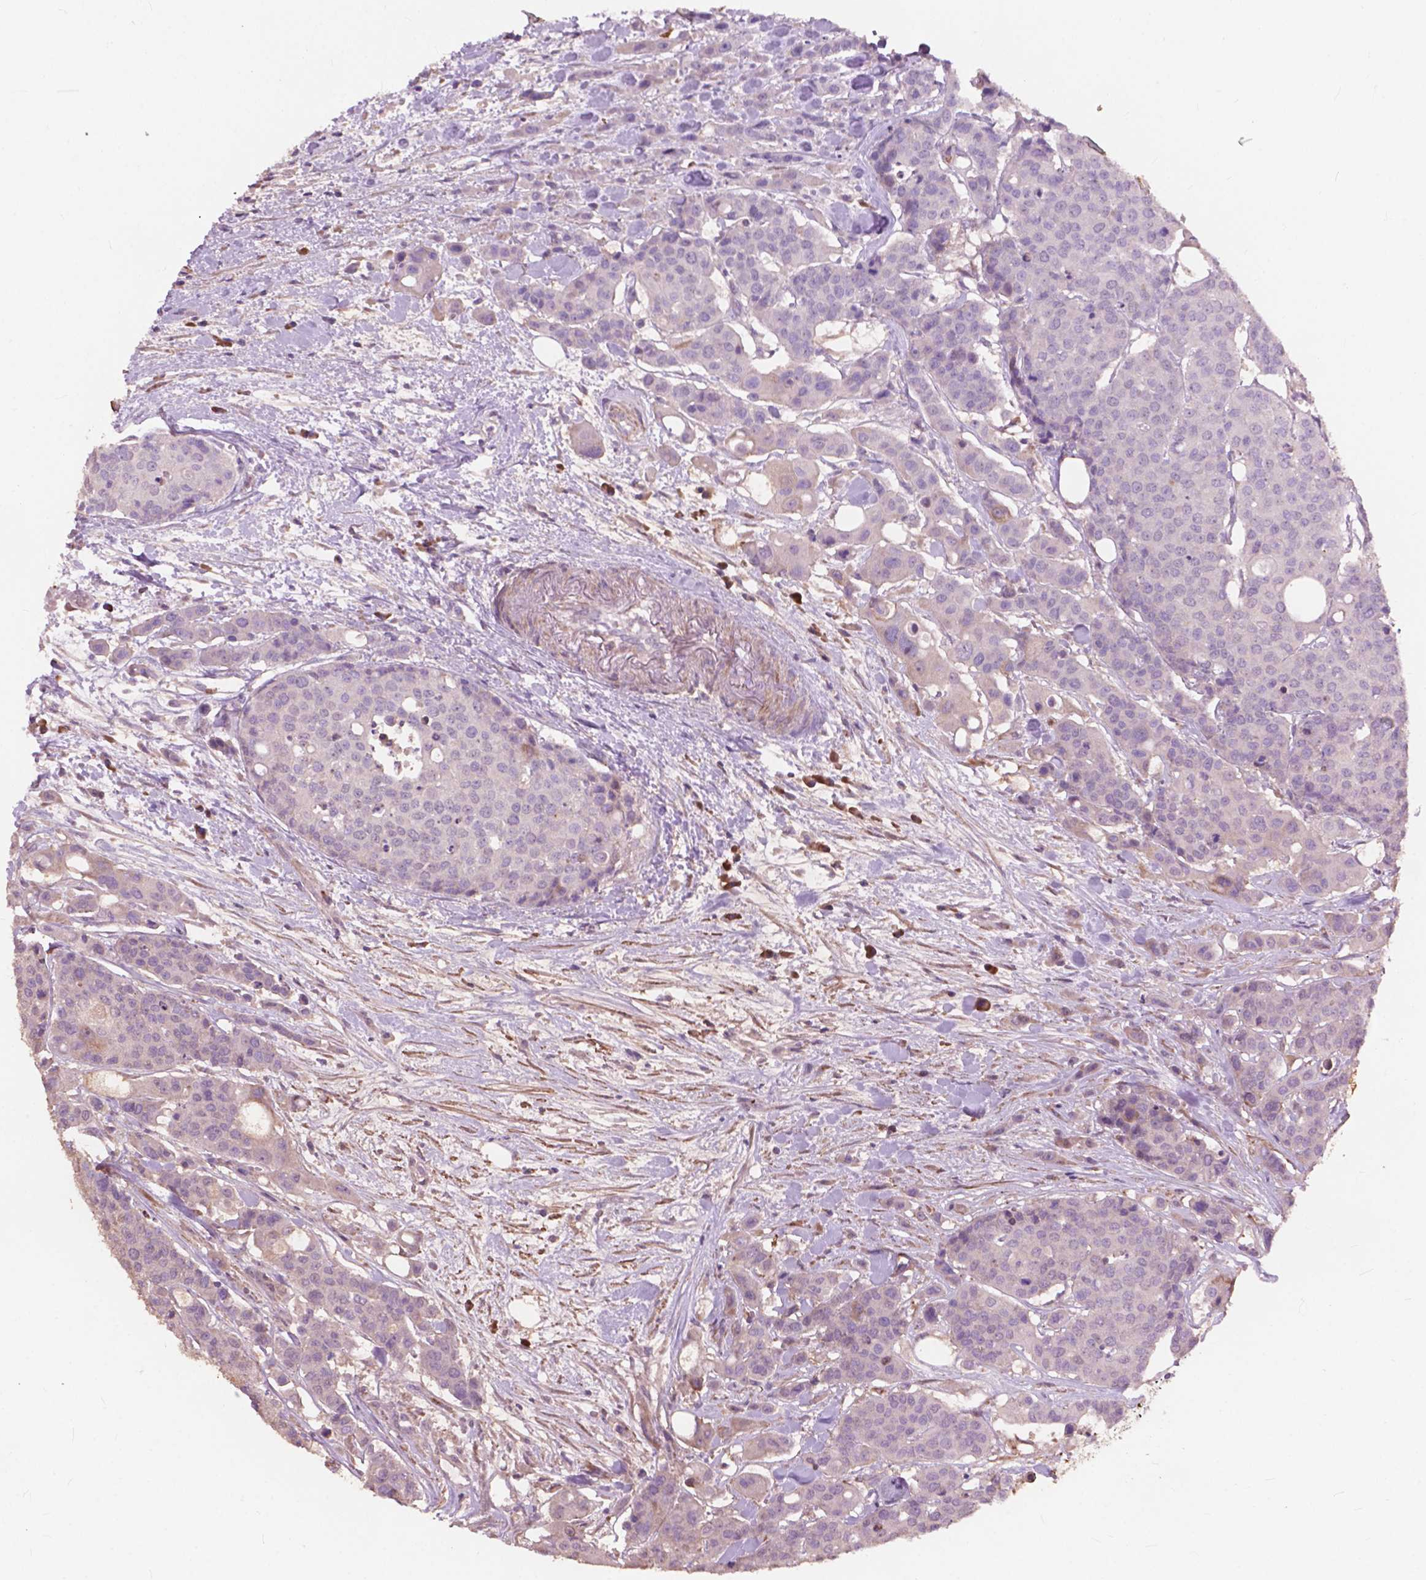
{"staining": {"intensity": "negative", "quantity": "none", "location": "none"}, "tissue": "carcinoid", "cell_type": "Tumor cells", "image_type": "cancer", "snomed": [{"axis": "morphology", "description": "Carcinoid, malignant, NOS"}, {"axis": "topography", "description": "Colon"}], "caption": "This is an immunohistochemistry (IHC) photomicrograph of carcinoid (malignant). There is no positivity in tumor cells.", "gene": "FNIP1", "patient": {"sex": "male", "age": 81}}